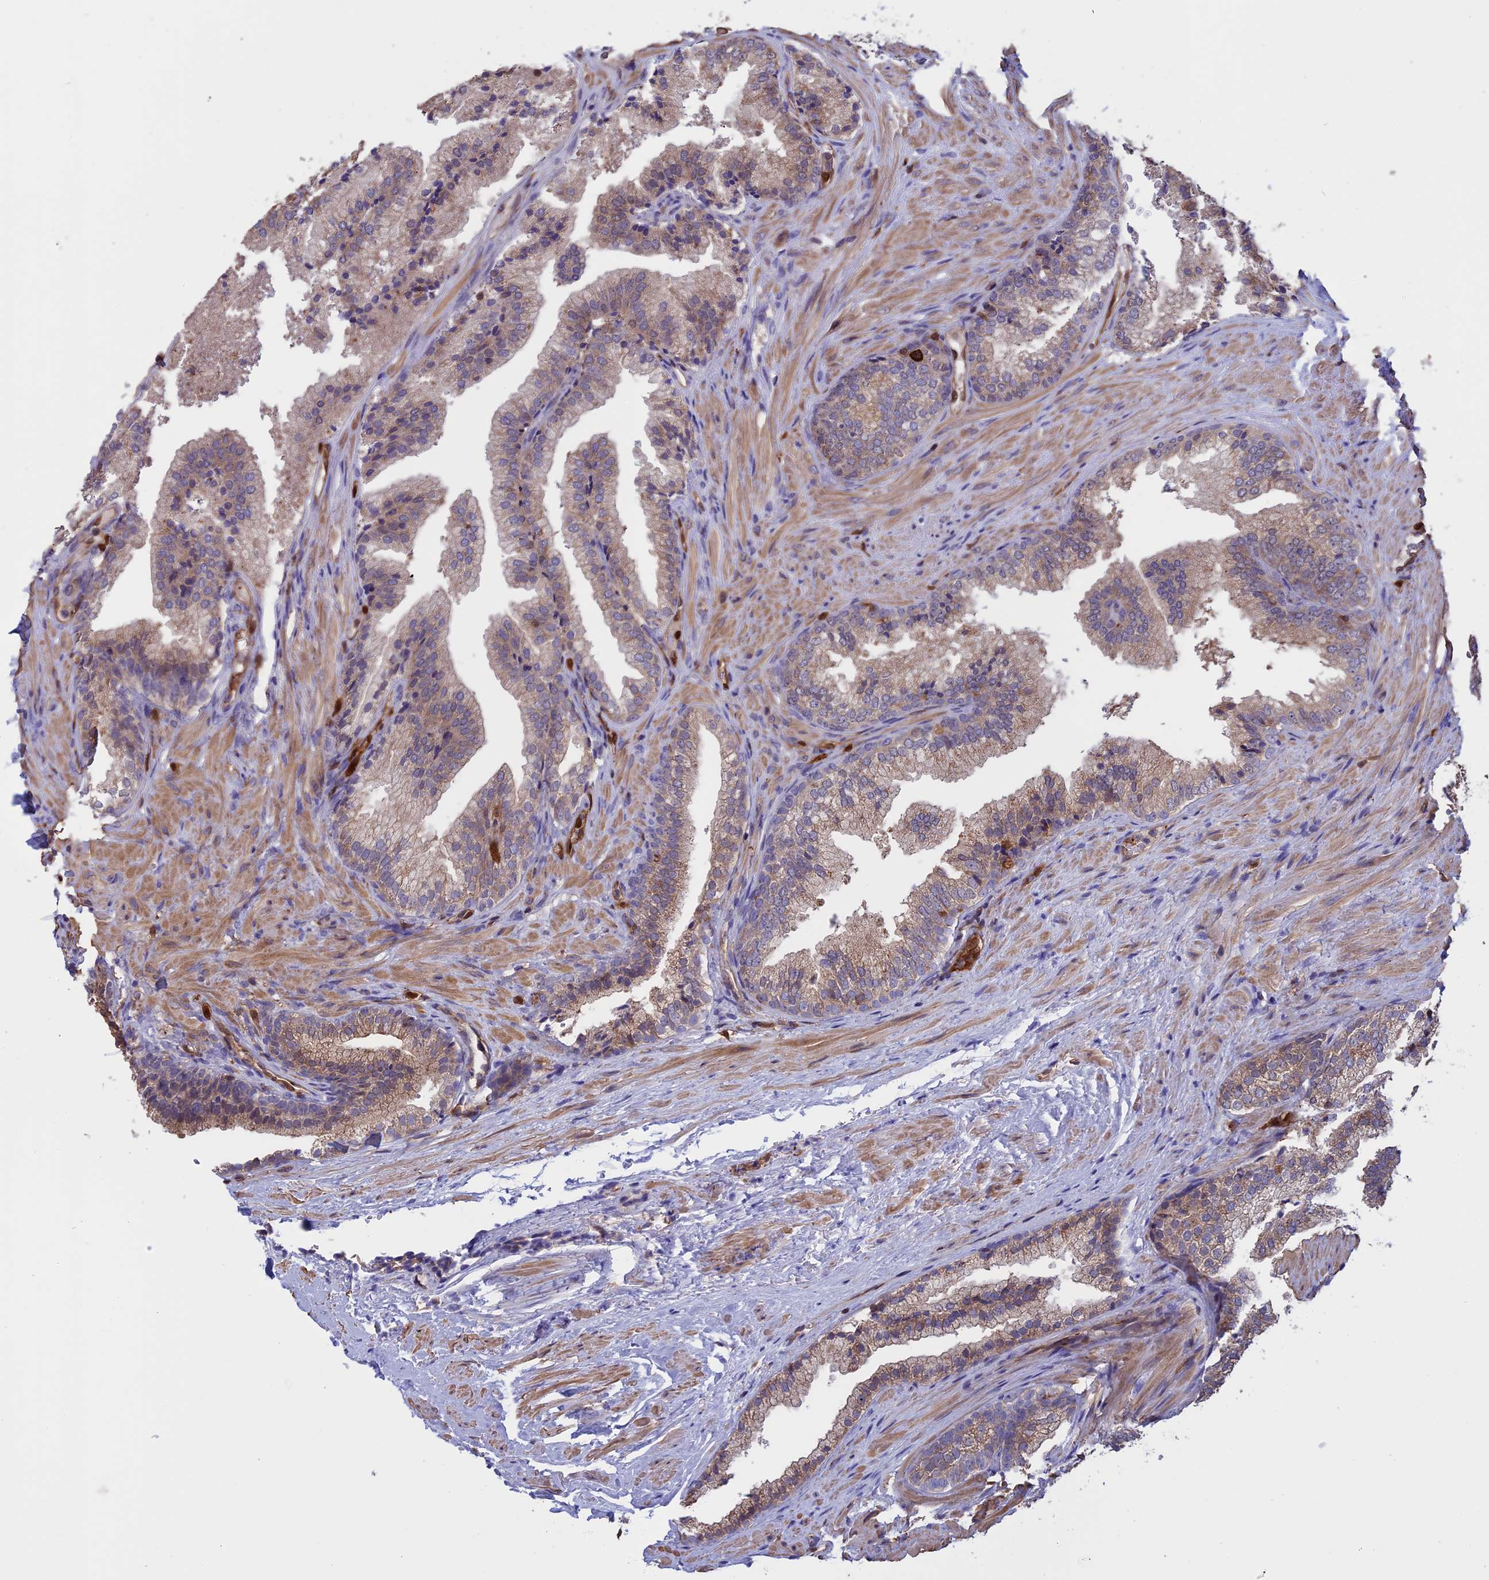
{"staining": {"intensity": "weak", "quantity": "25%-75%", "location": "cytoplasmic/membranous"}, "tissue": "prostate", "cell_type": "Glandular cells", "image_type": "normal", "snomed": [{"axis": "morphology", "description": "Normal tissue, NOS"}, {"axis": "topography", "description": "Prostate"}], "caption": "Protein expression analysis of normal prostate exhibits weak cytoplasmic/membranous expression in about 25%-75% of glandular cells.", "gene": "ARHGAP18", "patient": {"sex": "male", "age": 76}}